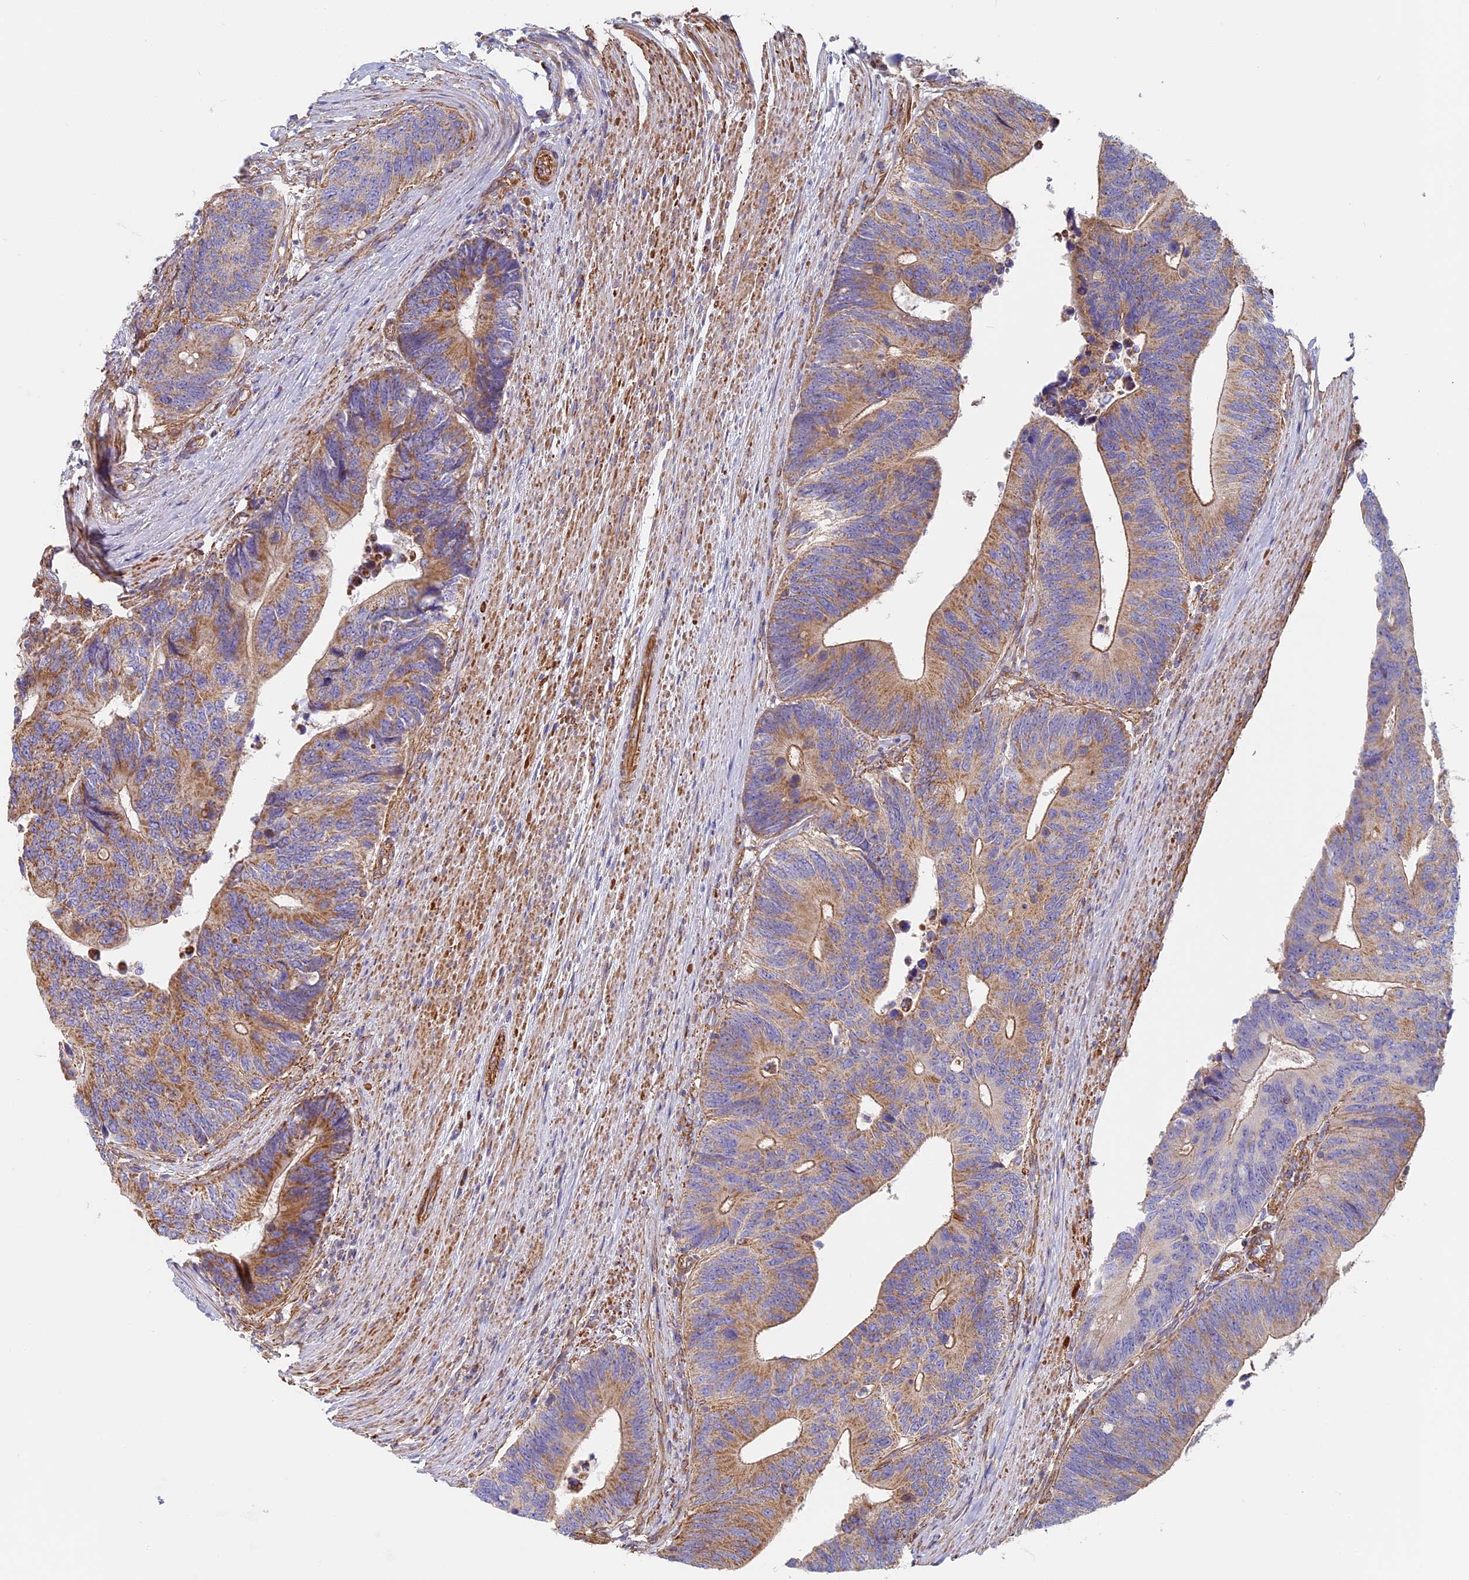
{"staining": {"intensity": "moderate", "quantity": ">75%", "location": "cytoplasmic/membranous"}, "tissue": "colorectal cancer", "cell_type": "Tumor cells", "image_type": "cancer", "snomed": [{"axis": "morphology", "description": "Adenocarcinoma, NOS"}, {"axis": "topography", "description": "Colon"}], "caption": "High-magnification brightfield microscopy of colorectal cancer stained with DAB (3,3'-diaminobenzidine) (brown) and counterstained with hematoxylin (blue). tumor cells exhibit moderate cytoplasmic/membranous staining is identified in approximately>75% of cells.", "gene": "DDA1", "patient": {"sex": "male", "age": 87}}